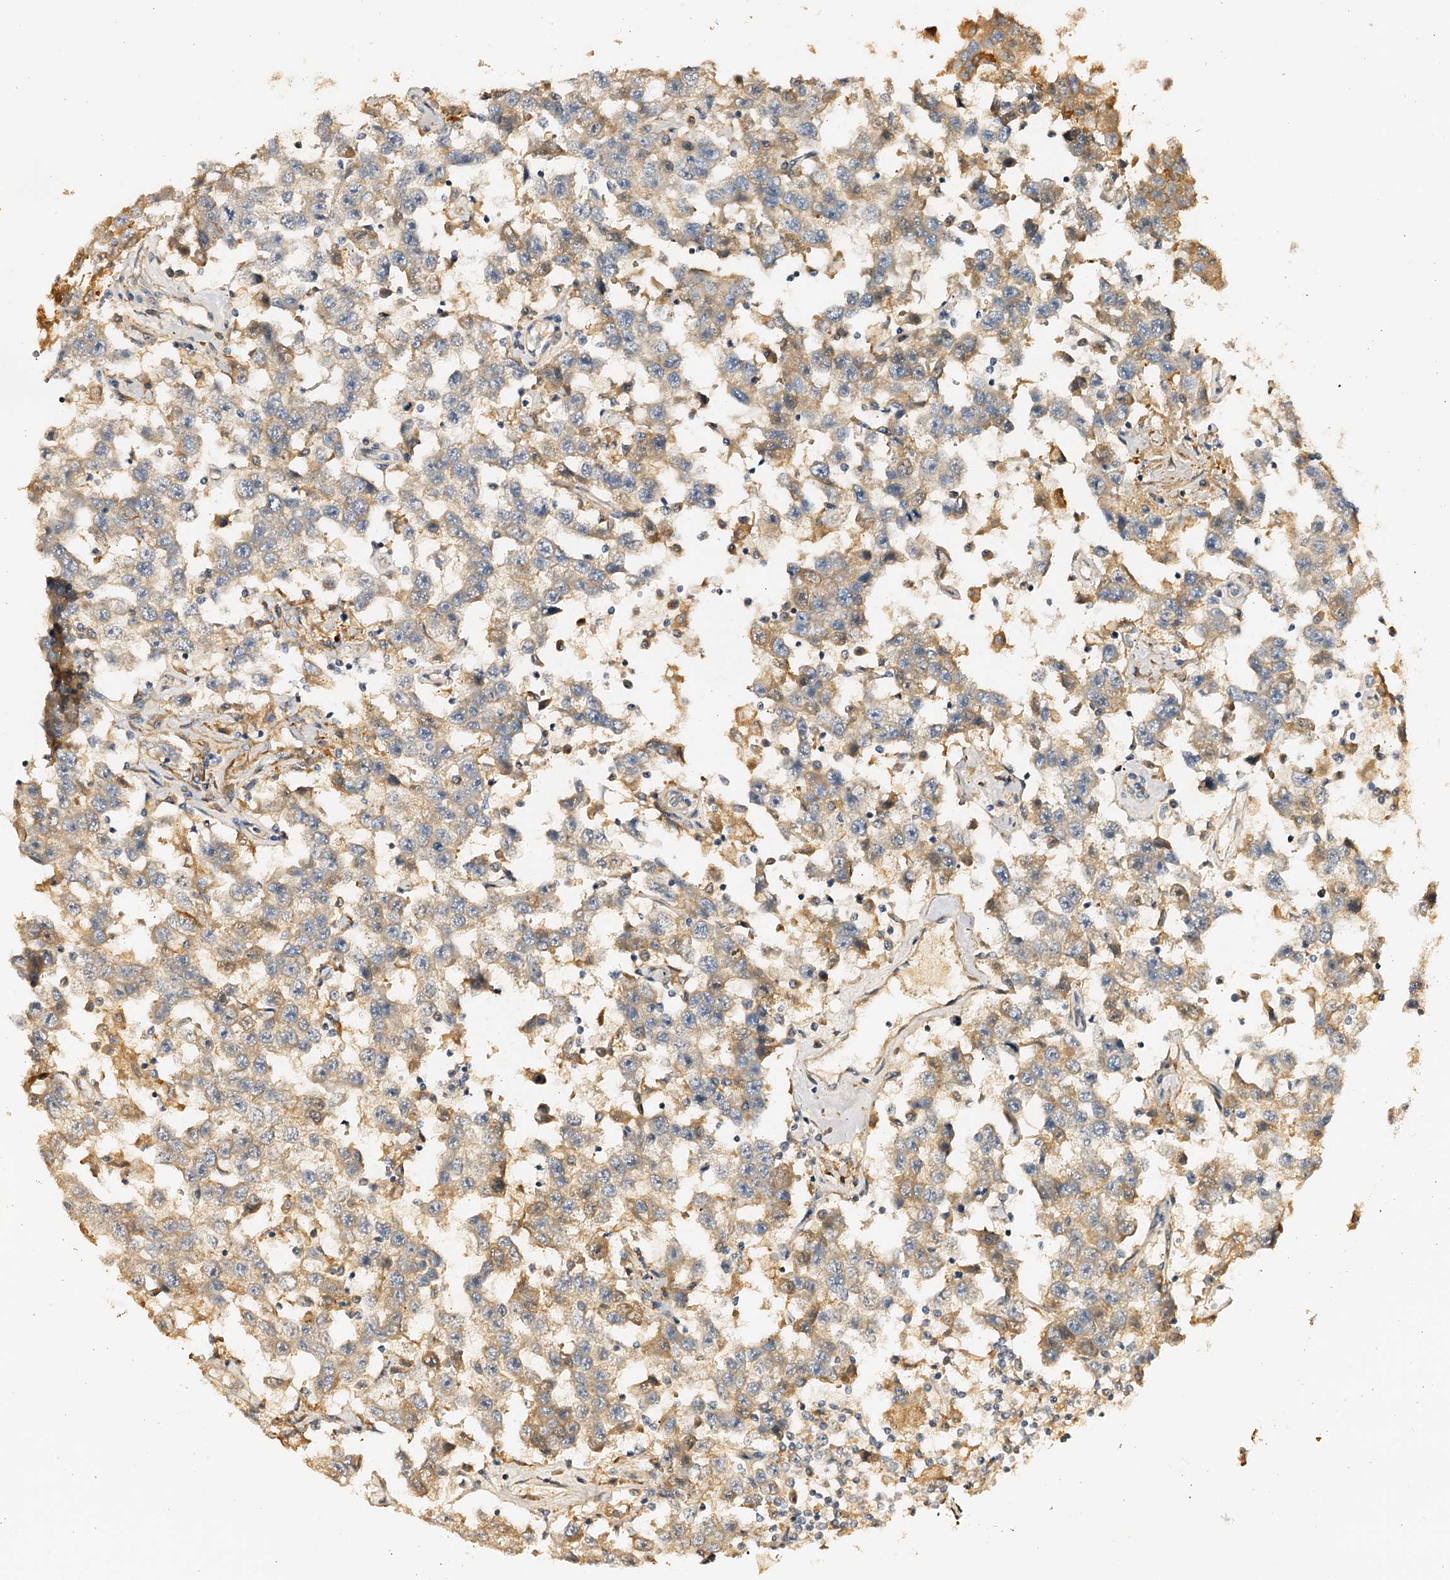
{"staining": {"intensity": "negative", "quantity": "none", "location": "none"}, "tissue": "testis cancer", "cell_type": "Tumor cells", "image_type": "cancer", "snomed": [{"axis": "morphology", "description": "Seminoma, NOS"}, {"axis": "topography", "description": "Testis"}], "caption": "A high-resolution histopathology image shows immunohistochemistry (IHC) staining of testis cancer (seminoma), which demonstrates no significant positivity in tumor cells.", "gene": "DMXL2", "patient": {"sex": "male", "age": 41}}